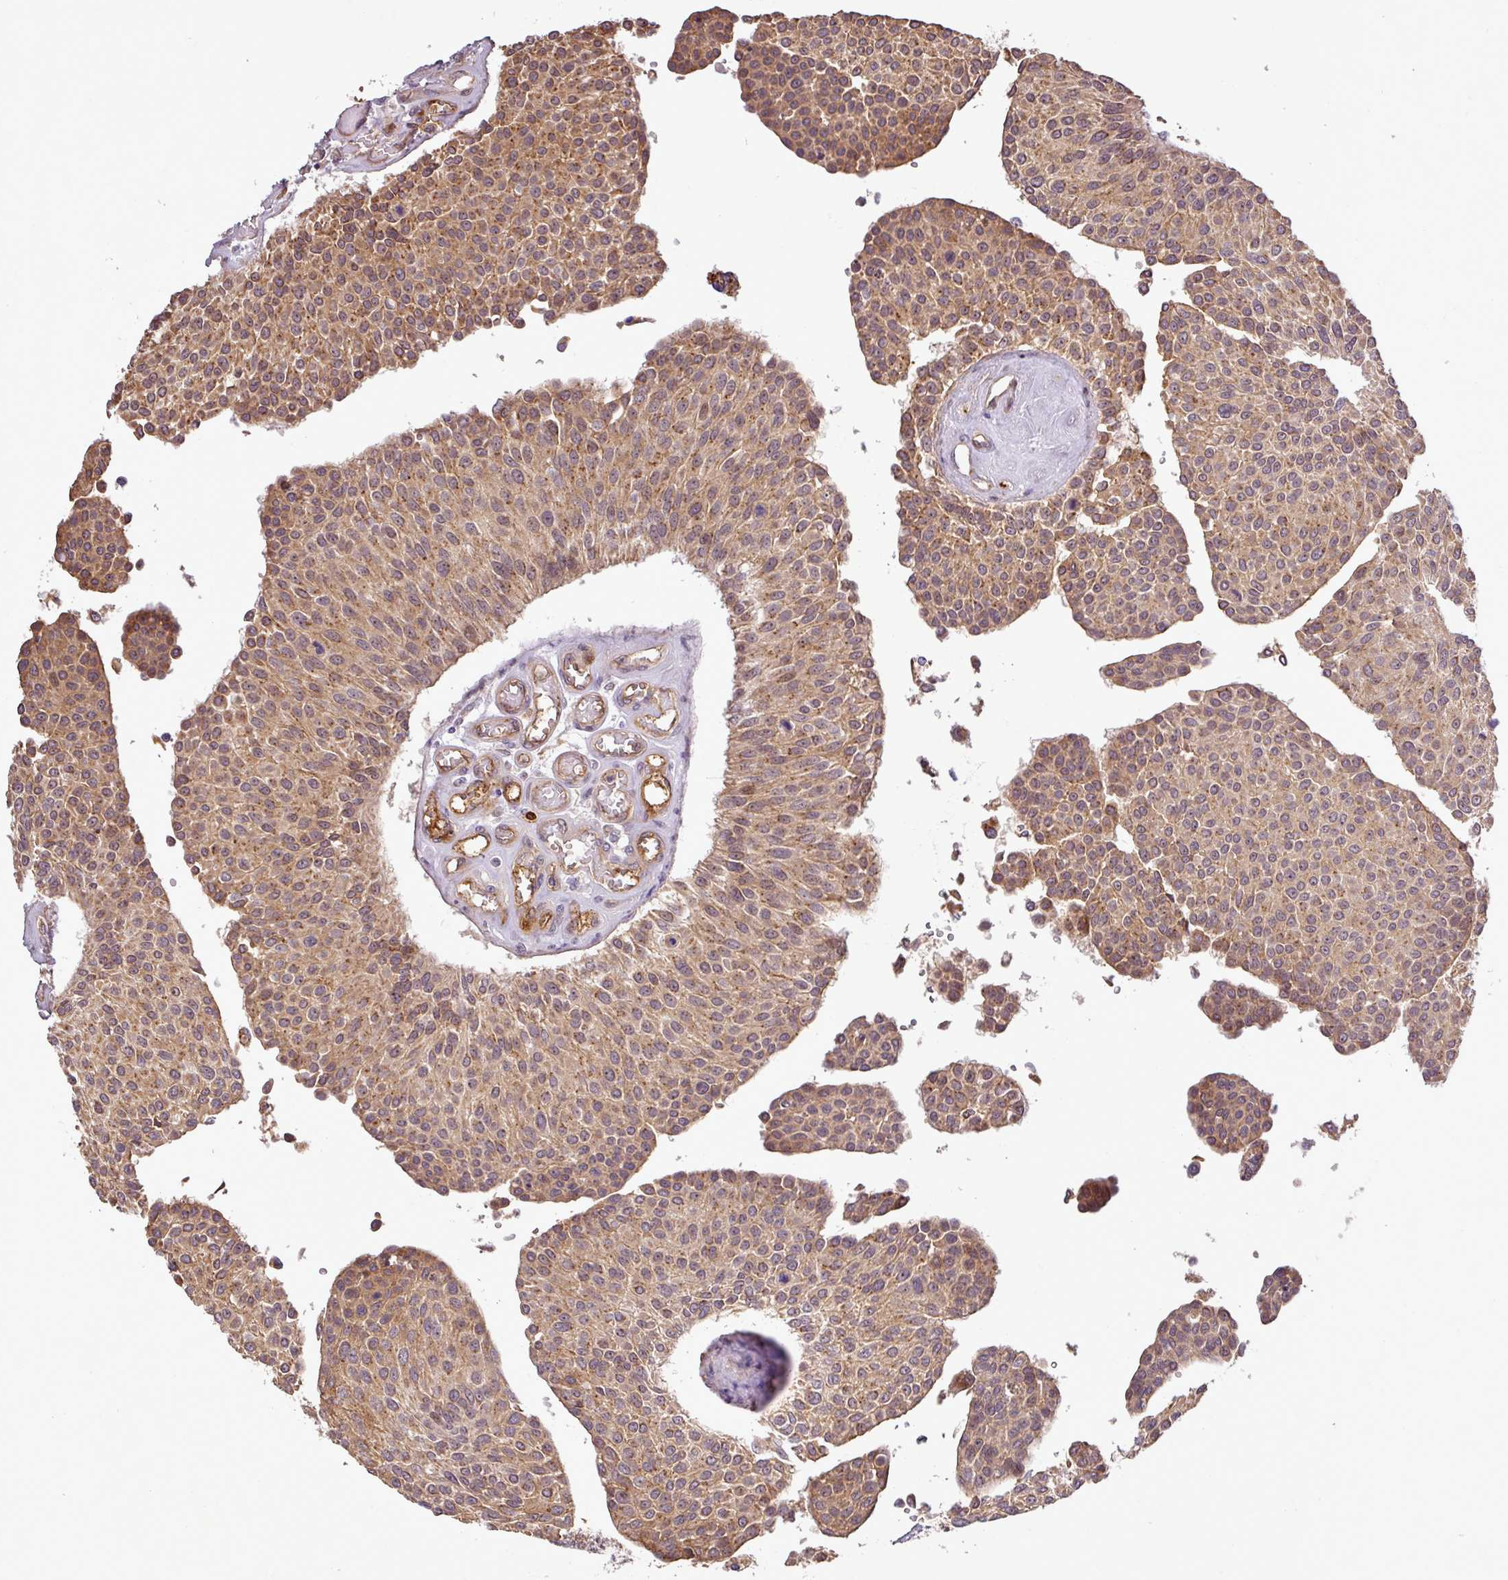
{"staining": {"intensity": "moderate", "quantity": ">75%", "location": "cytoplasmic/membranous"}, "tissue": "urothelial cancer", "cell_type": "Tumor cells", "image_type": "cancer", "snomed": [{"axis": "morphology", "description": "Urothelial carcinoma, NOS"}, {"axis": "topography", "description": "Urinary bladder"}], "caption": "Protein staining displays moderate cytoplasmic/membranous expression in approximately >75% of tumor cells in transitional cell carcinoma.", "gene": "PCDH1", "patient": {"sex": "male", "age": 55}}